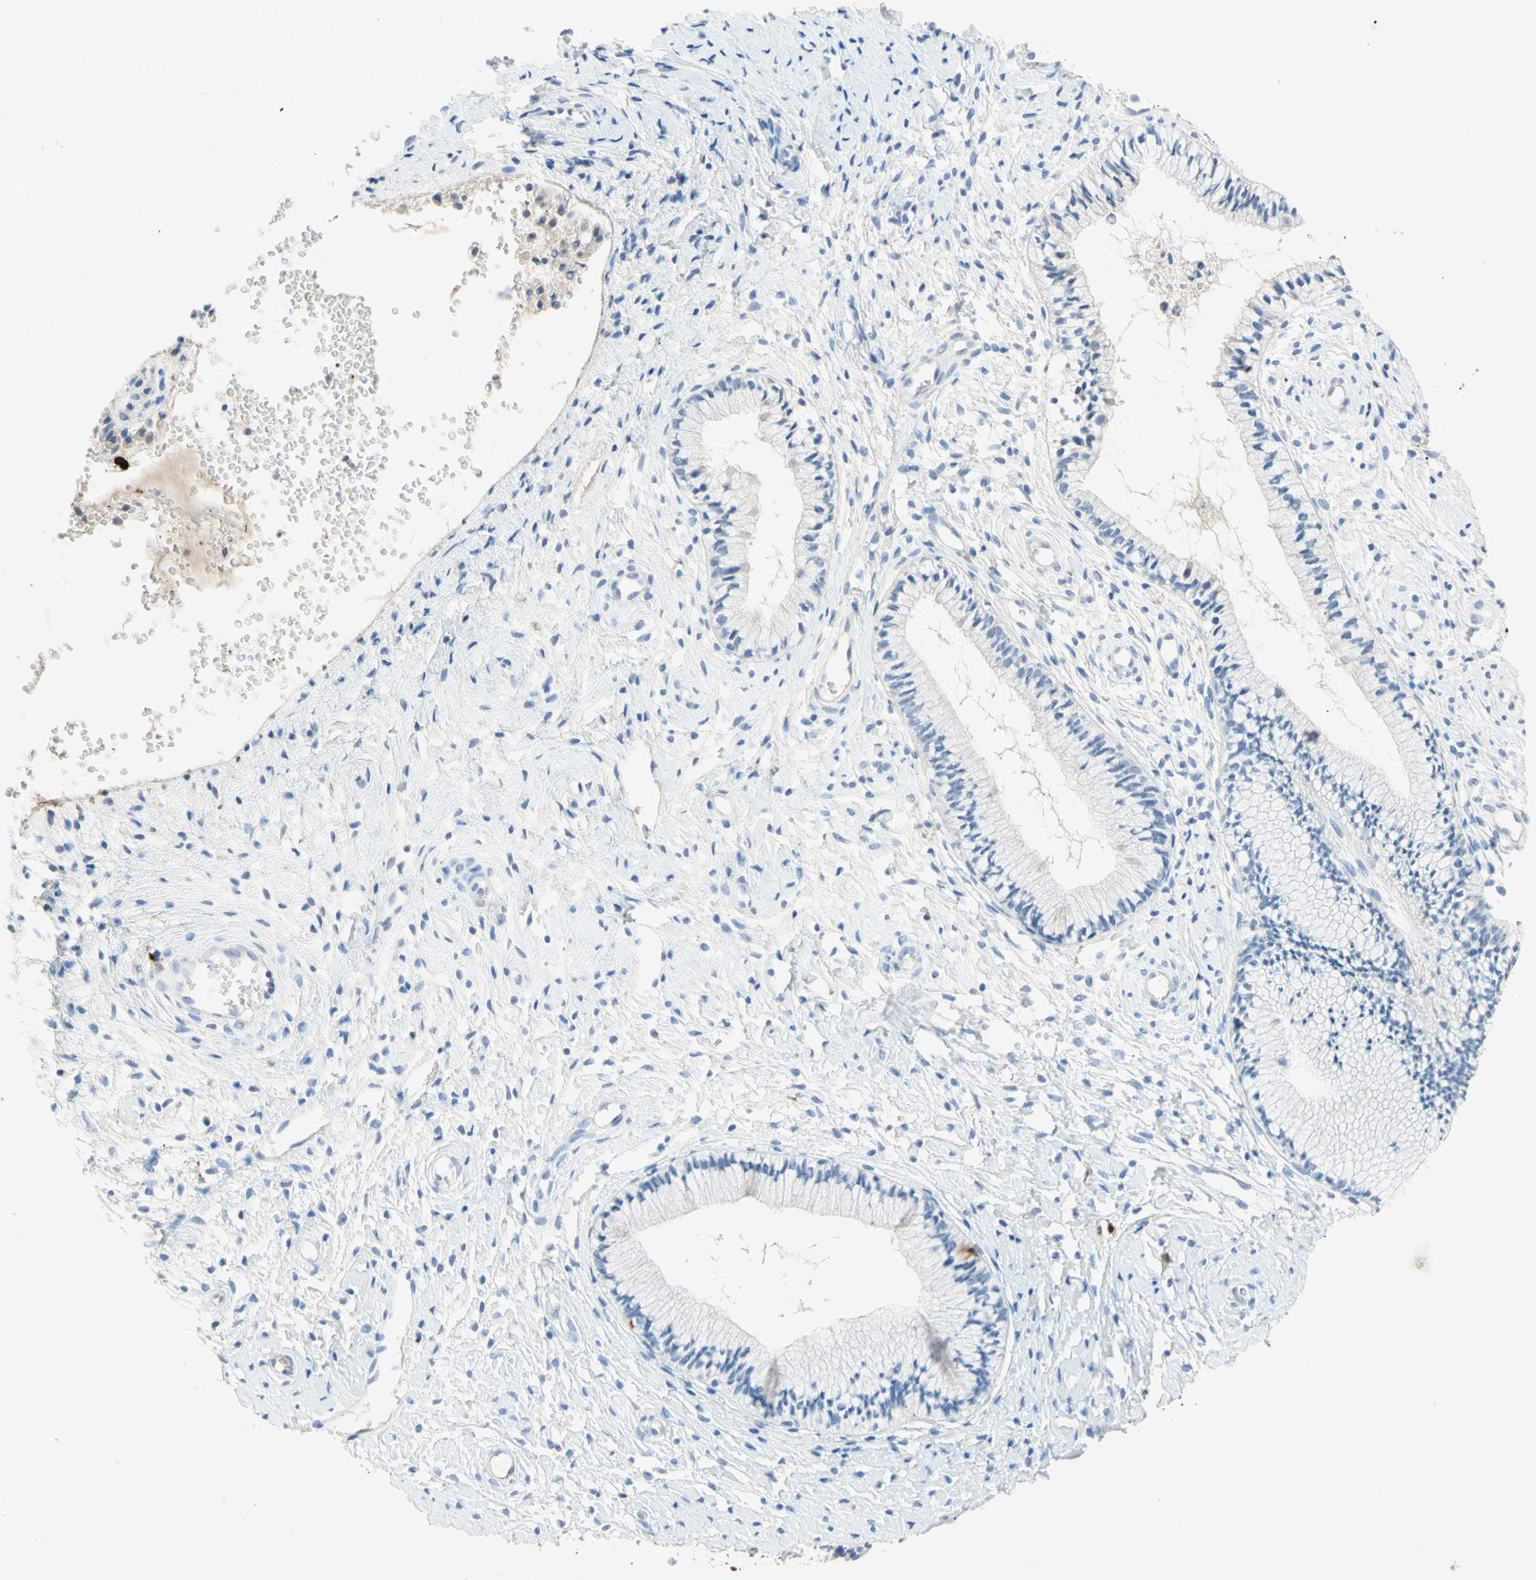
{"staining": {"intensity": "negative", "quantity": "none", "location": "none"}, "tissue": "cervix", "cell_type": "Glandular cells", "image_type": "normal", "snomed": [{"axis": "morphology", "description": "Normal tissue, NOS"}, {"axis": "topography", "description": "Cervix"}], "caption": "Human cervix stained for a protein using immunohistochemistry exhibits no positivity in glandular cells.", "gene": "NFKBIZ", "patient": {"sex": "female", "age": 46}}